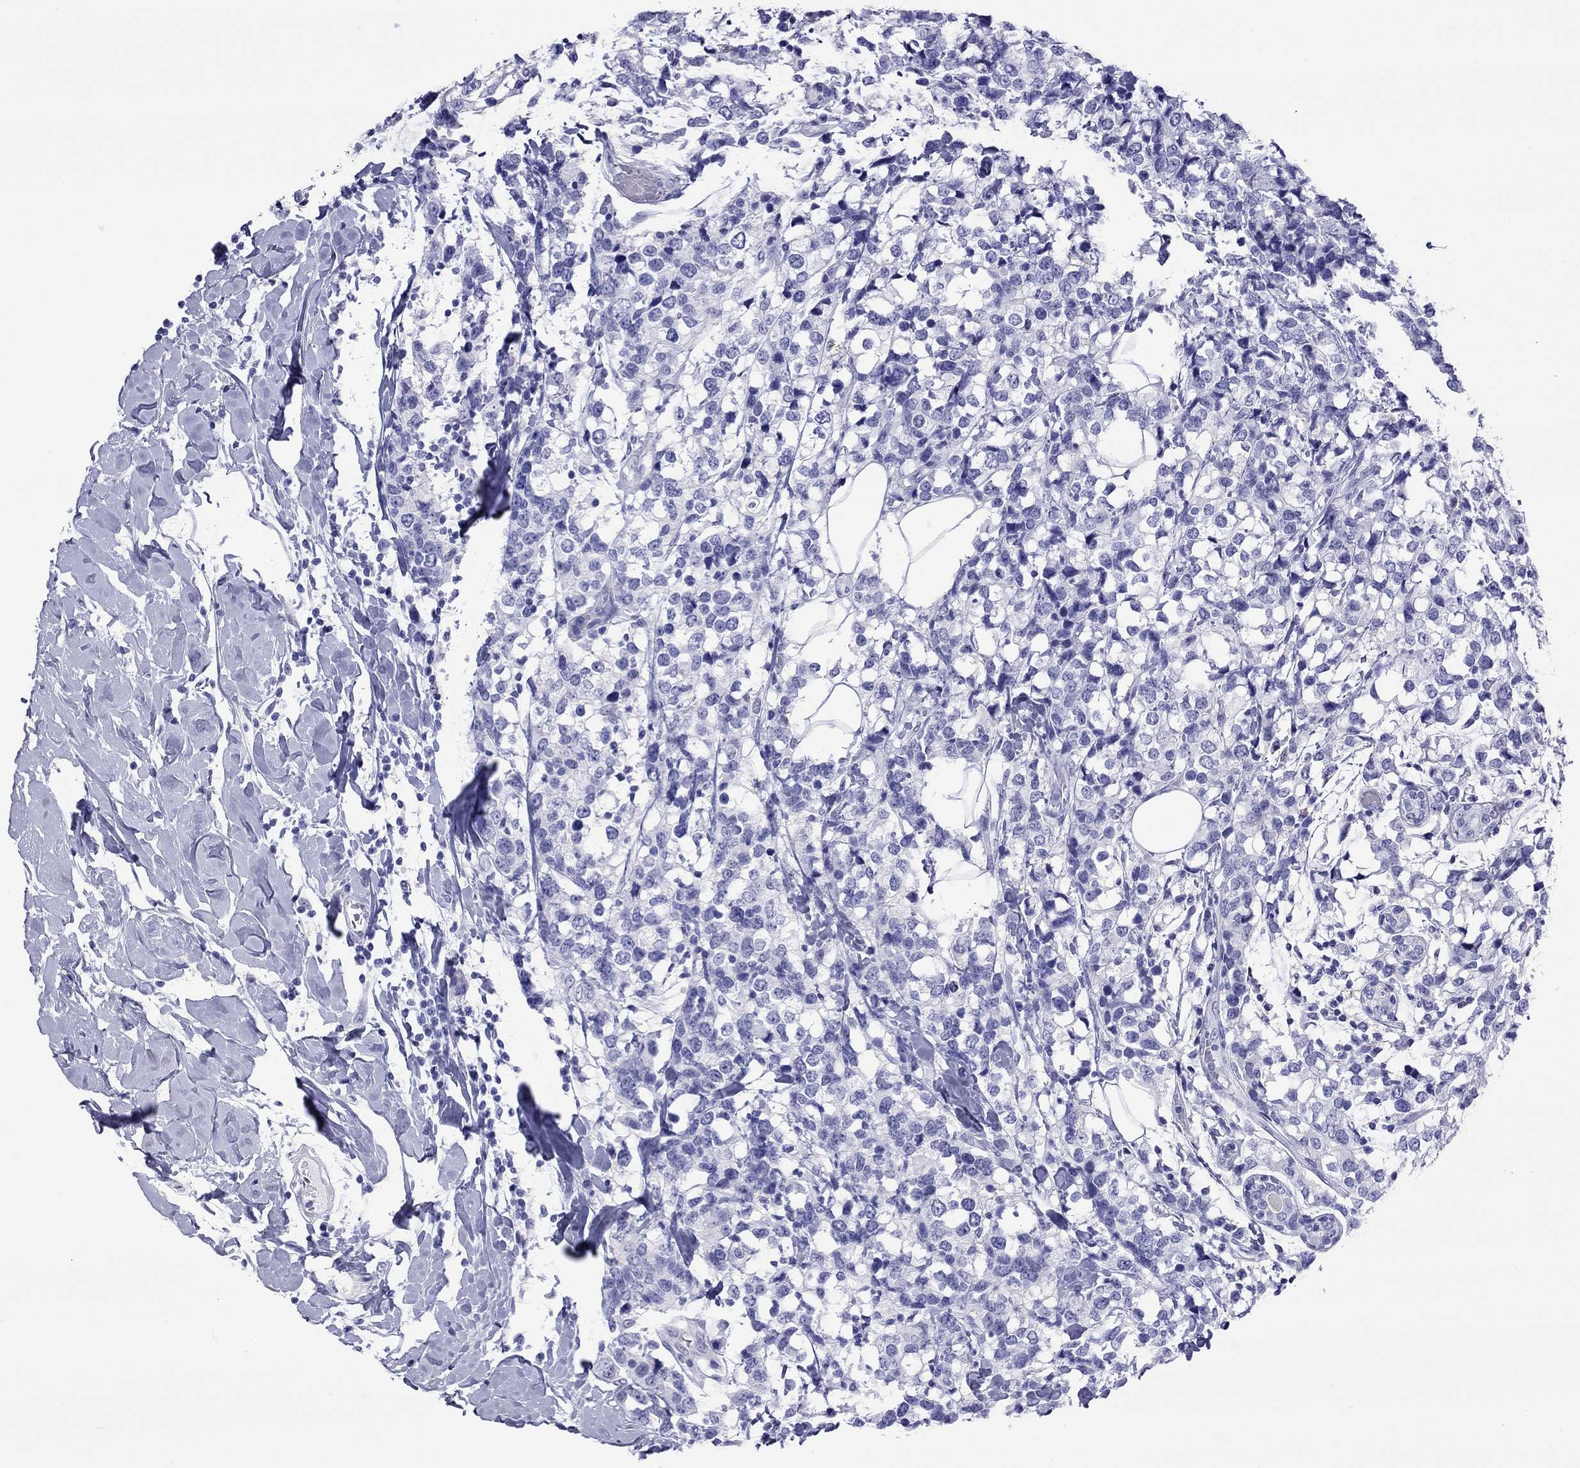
{"staining": {"intensity": "negative", "quantity": "none", "location": "none"}, "tissue": "breast cancer", "cell_type": "Tumor cells", "image_type": "cancer", "snomed": [{"axis": "morphology", "description": "Lobular carcinoma"}, {"axis": "topography", "description": "Breast"}], "caption": "This photomicrograph is of breast cancer stained with immunohistochemistry to label a protein in brown with the nuclei are counter-stained blue. There is no staining in tumor cells. (DAB IHC, high magnification).", "gene": "SLC30A8", "patient": {"sex": "female", "age": 59}}